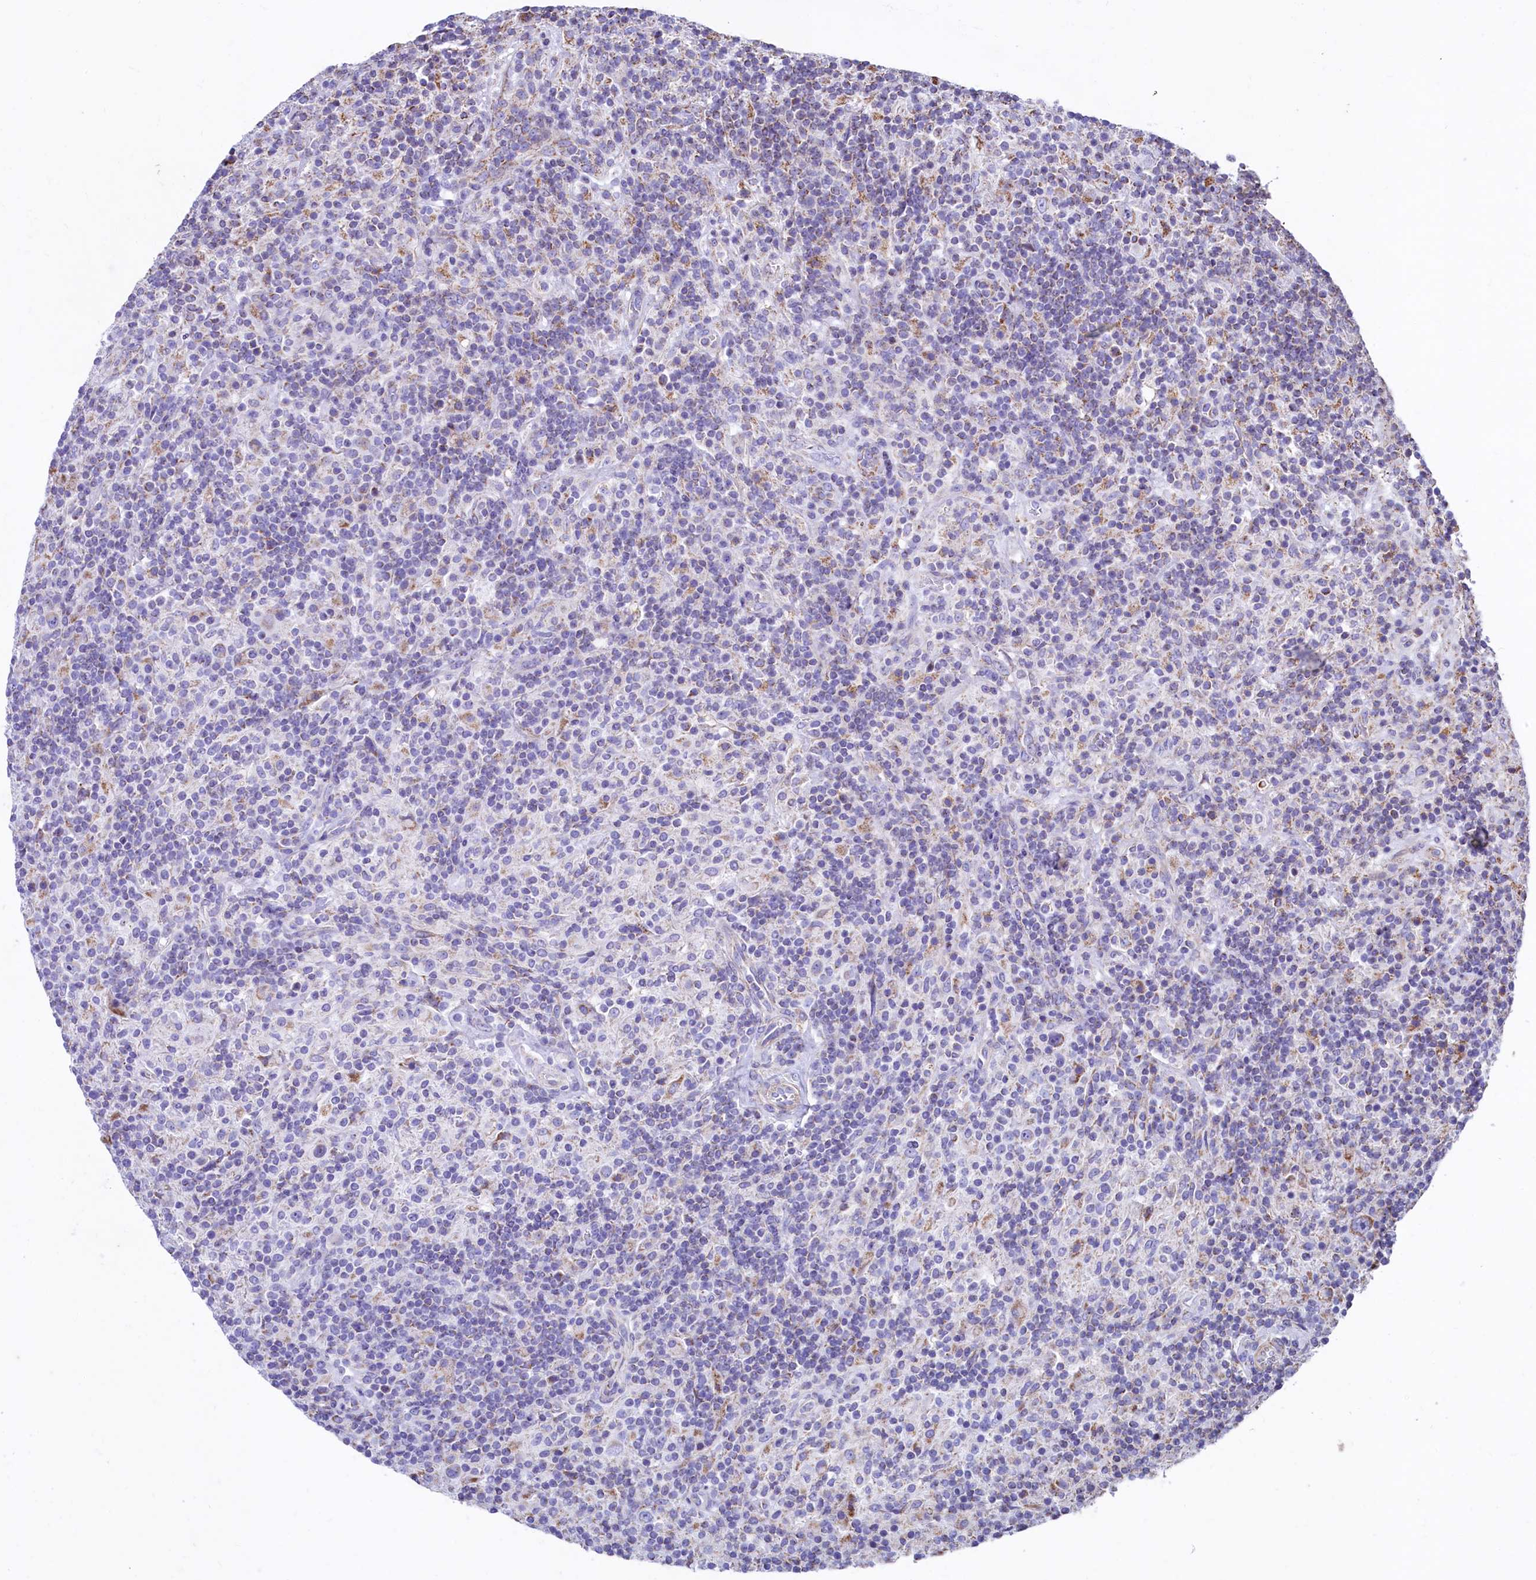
{"staining": {"intensity": "negative", "quantity": "none", "location": "none"}, "tissue": "lymphoma", "cell_type": "Tumor cells", "image_type": "cancer", "snomed": [{"axis": "morphology", "description": "Hodgkin's disease, NOS"}, {"axis": "topography", "description": "Lymph node"}], "caption": "High power microscopy image of an immunohistochemistry (IHC) histopathology image of lymphoma, revealing no significant positivity in tumor cells. Brightfield microscopy of immunohistochemistry stained with DAB (brown) and hematoxylin (blue), captured at high magnification.", "gene": "VWCE", "patient": {"sex": "male", "age": 70}}